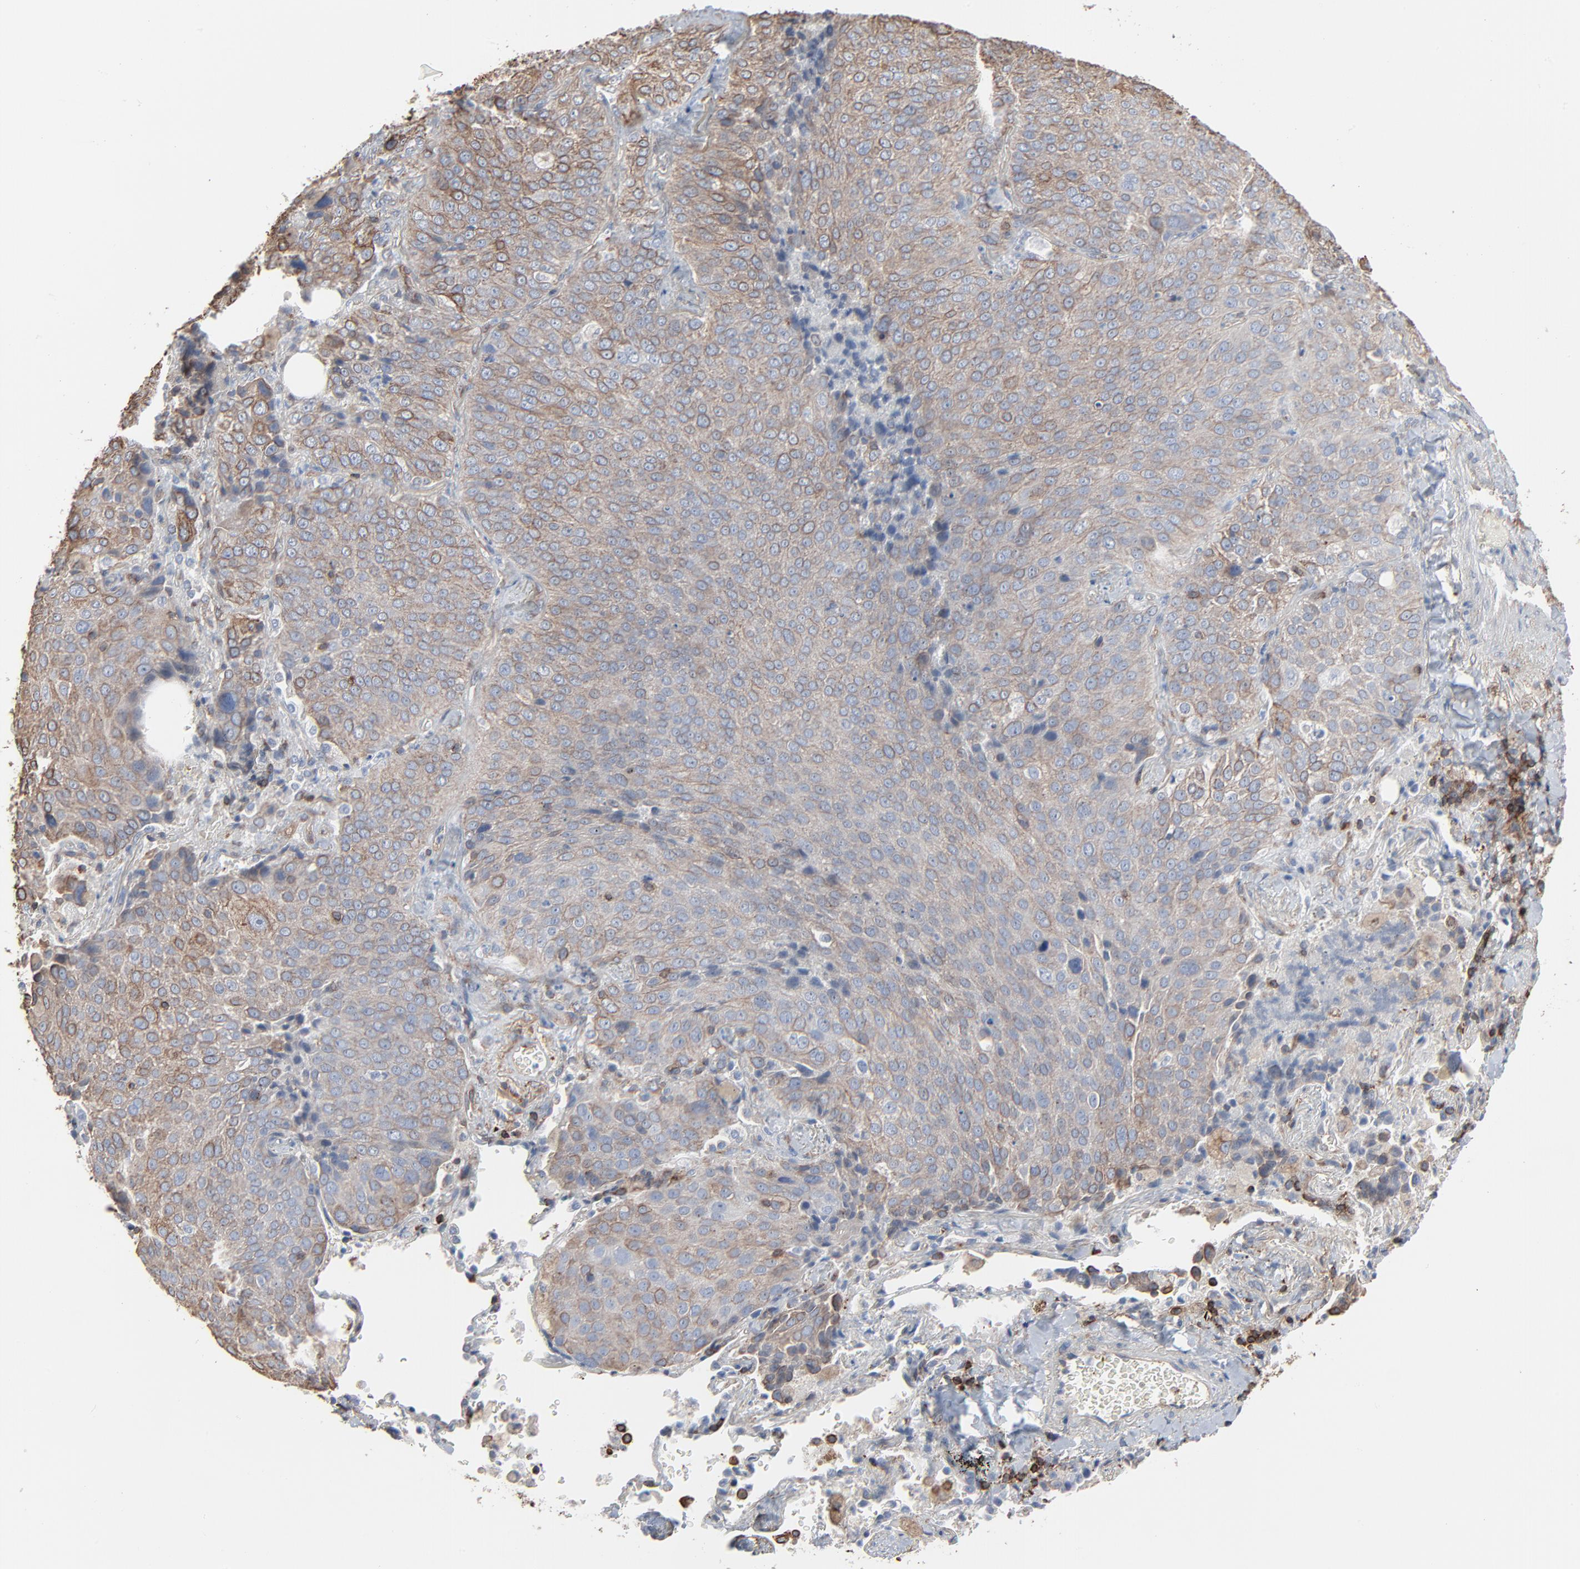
{"staining": {"intensity": "moderate", "quantity": ">75%", "location": "cytoplasmic/membranous"}, "tissue": "lung cancer", "cell_type": "Tumor cells", "image_type": "cancer", "snomed": [{"axis": "morphology", "description": "Squamous cell carcinoma, NOS"}, {"axis": "topography", "description": "Lung"}], "caption": "Immunohistochemical staining of human lung squamous cell carcinoma displays moderate cytoplasmic/membranous protein positivity in approximately >75% of tumor cells.", "gene": "OPTN", "patient": {"sex": "male", "age": 54}}